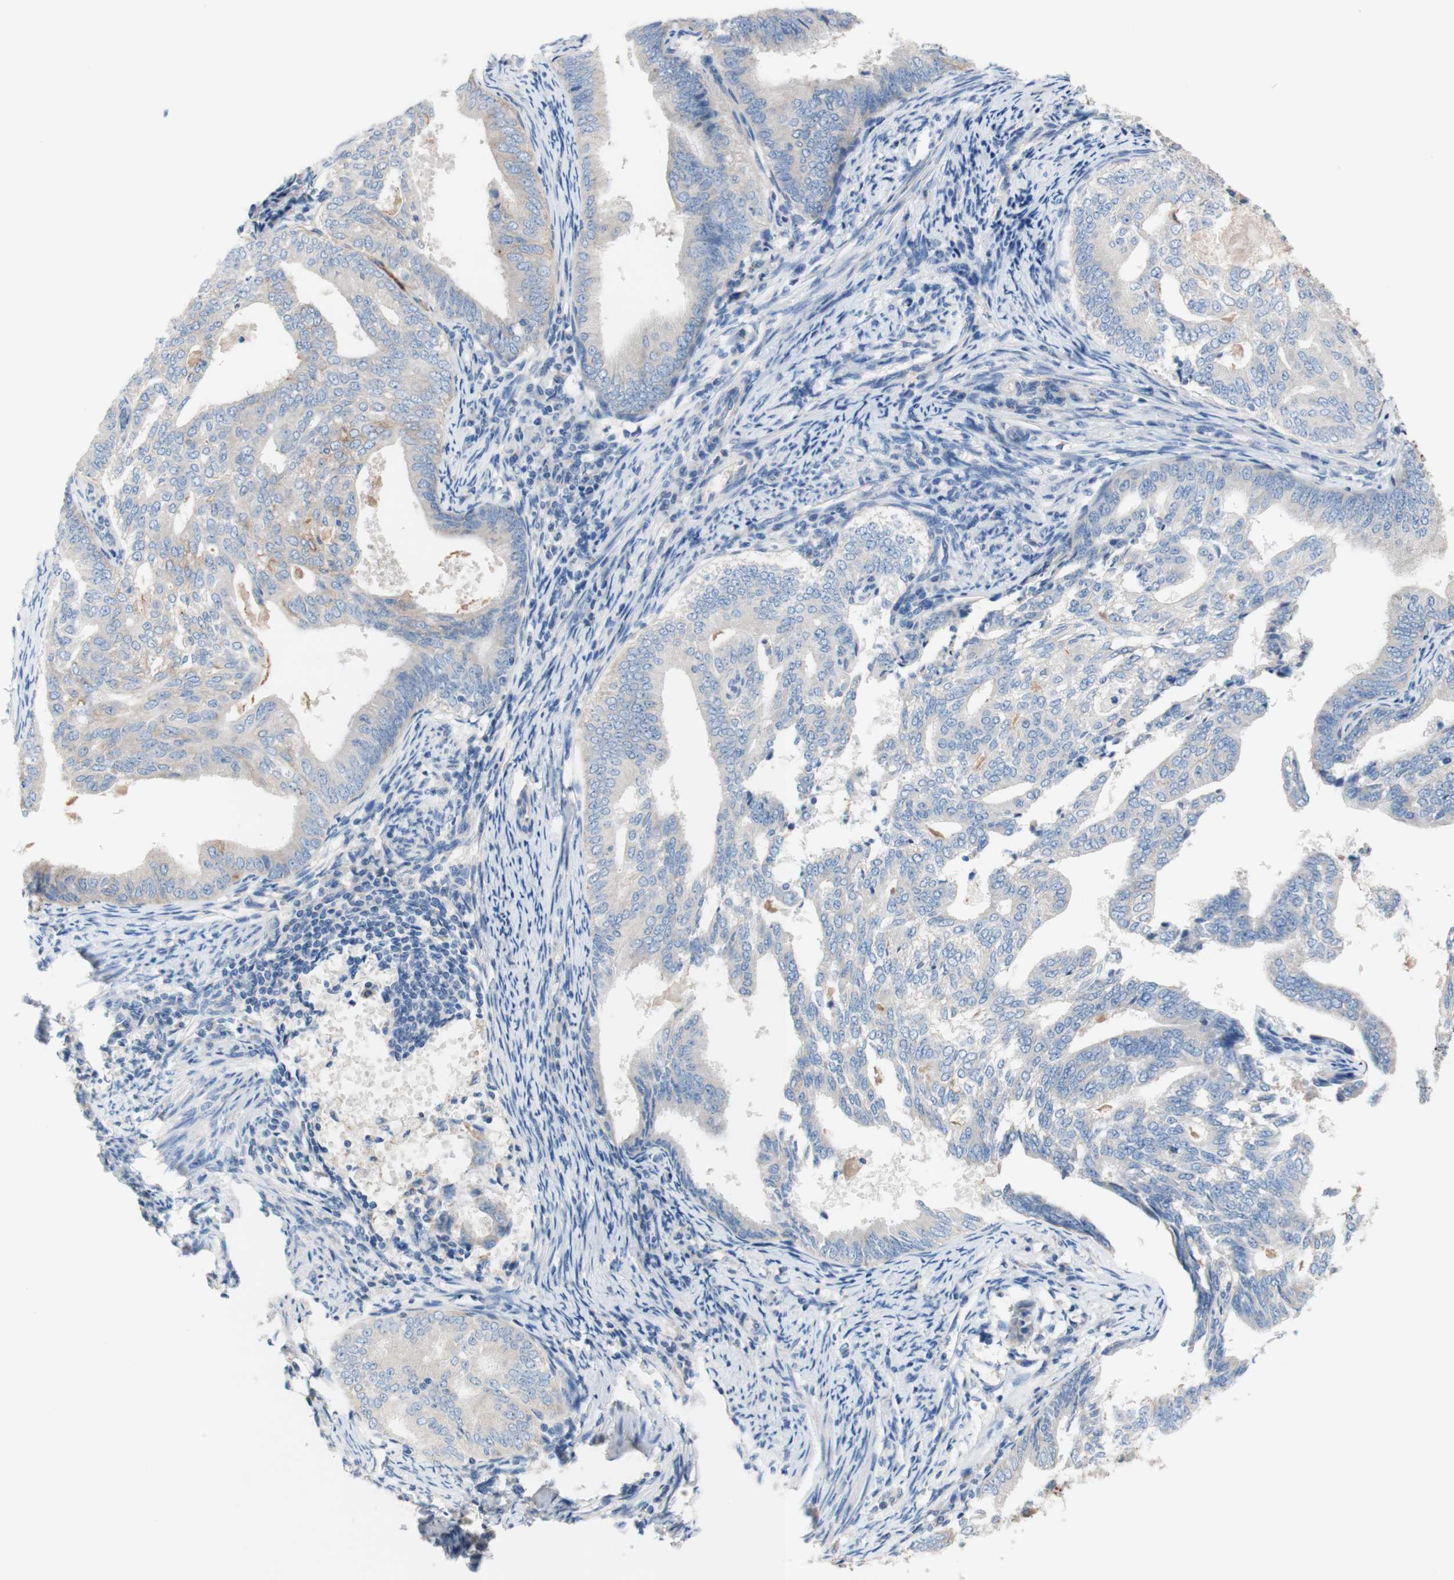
{"staining": {"intensity": "weak", "quantity": ">75%", "location": "cytoplasmic/membranous"}, "tissue": "endometrial cancer", "cell_type": "Tumor cells", "image_type": "cancer", "snomed": [{"axis": "morphology", "description": "Adenocarcinoma, NOS"}, {"axis": "topography", "description": "Endometrium"}], "caption": "A high-resolution histopathology image shows immunohistochemistry (IHC) staining of endometrial cancer (adenocarcinoma), which demonstrates weak cytoplasmic/membranous positivity in about >75% of tumor cells.", "gene": "F3", "patient": {"sex": "female", "age": 58}}